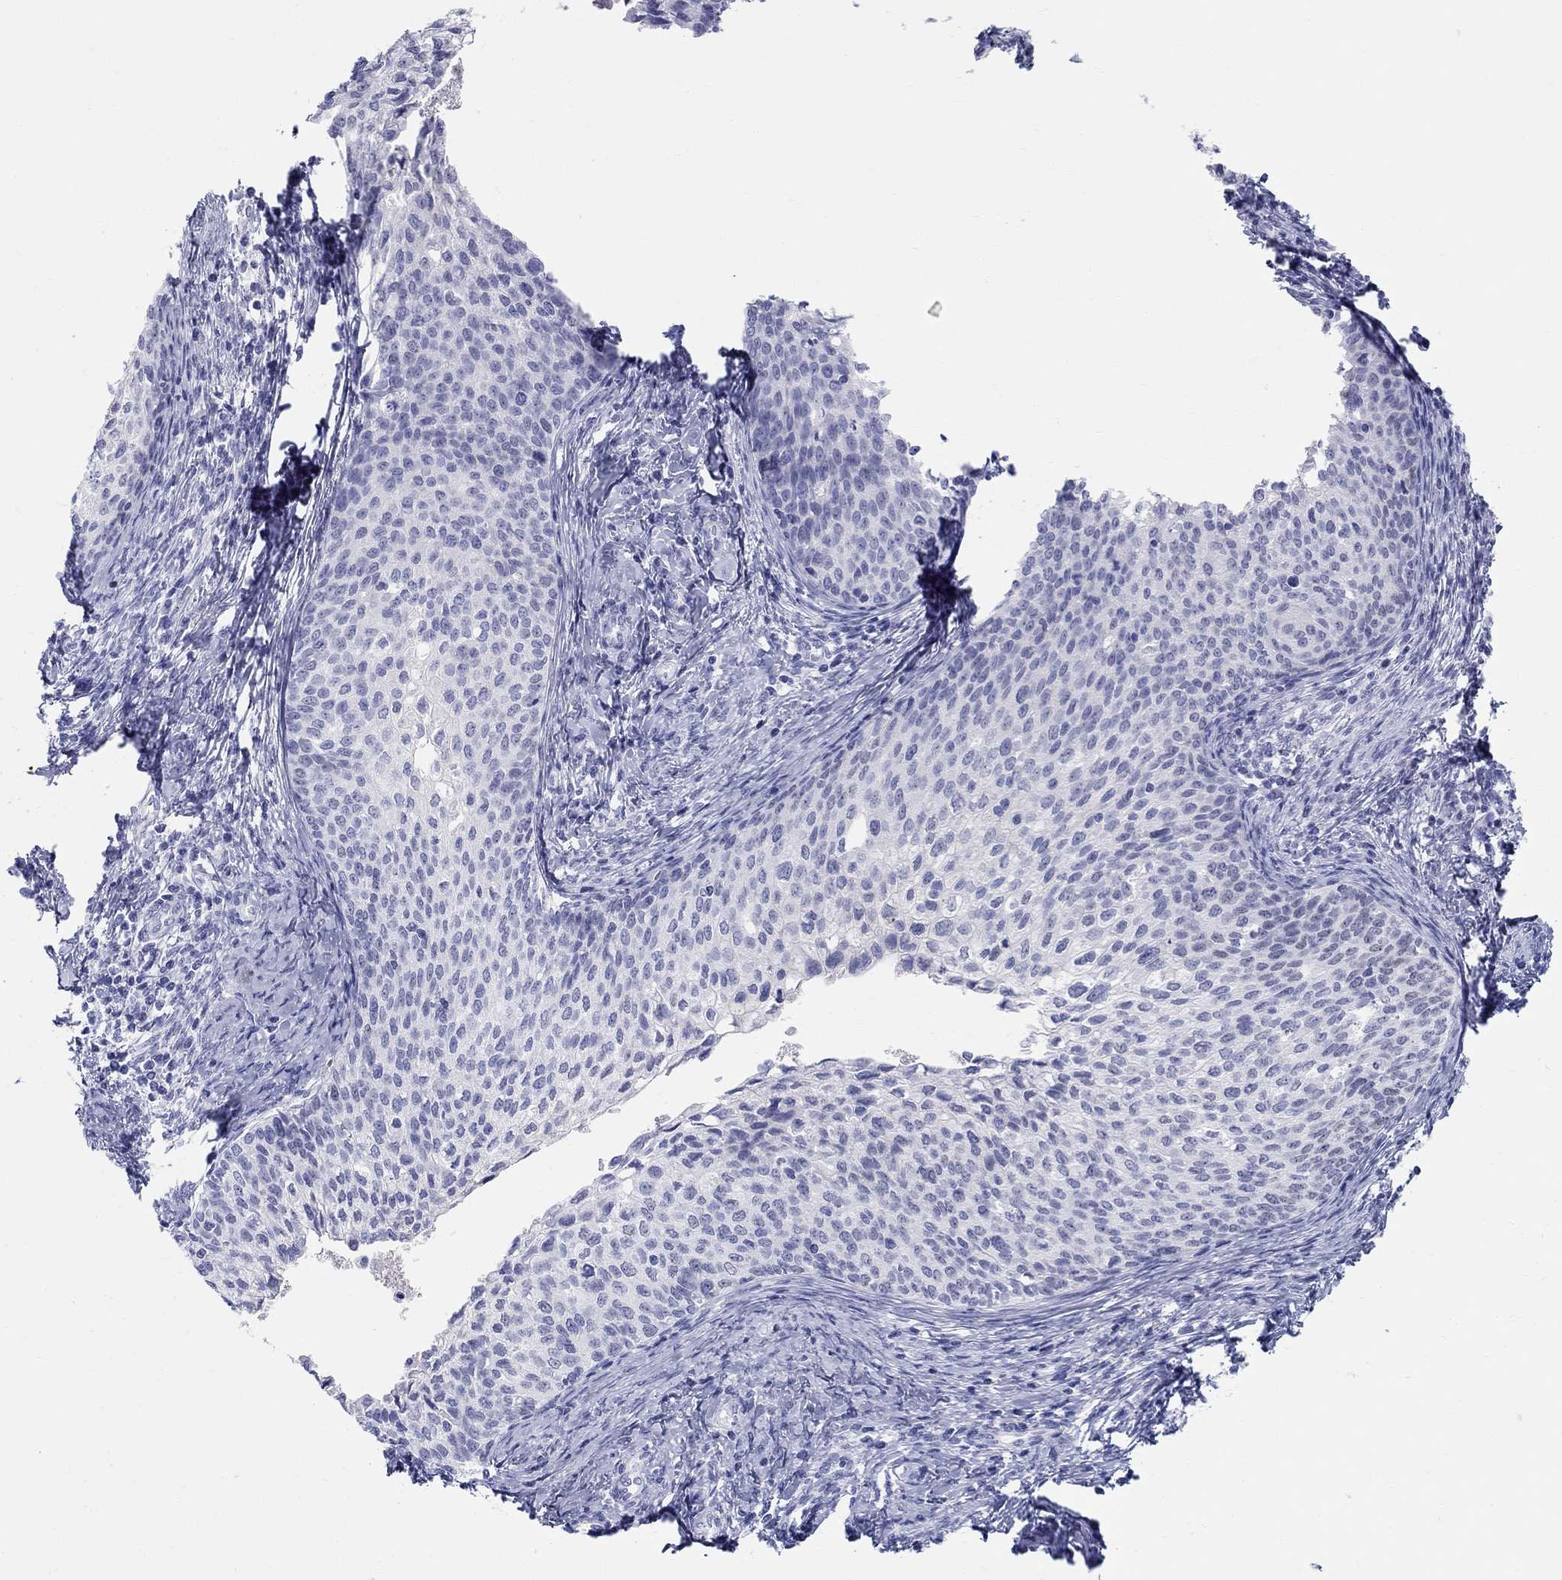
{"staining": {"intensity": "negative", "quantity": "none", "location": "none"}, "tissue": "cervical cancer", "cell_type": "Tumor cells", "image_type": "cancer", "snomed": [{"axis": "morphology", "description": "Squamous cell carcinoma, NOS"}, {"axis": "topography", "description": "Cervix"}], "caption": "DAB (3,3'-diaminobenzidine) immunohistochemical staining of cervical squamous cell carcinoma exhibits no significant staining in tumor cells.", "gene": "LAMP5", "patient": {"sex": "female", "age": 51}}